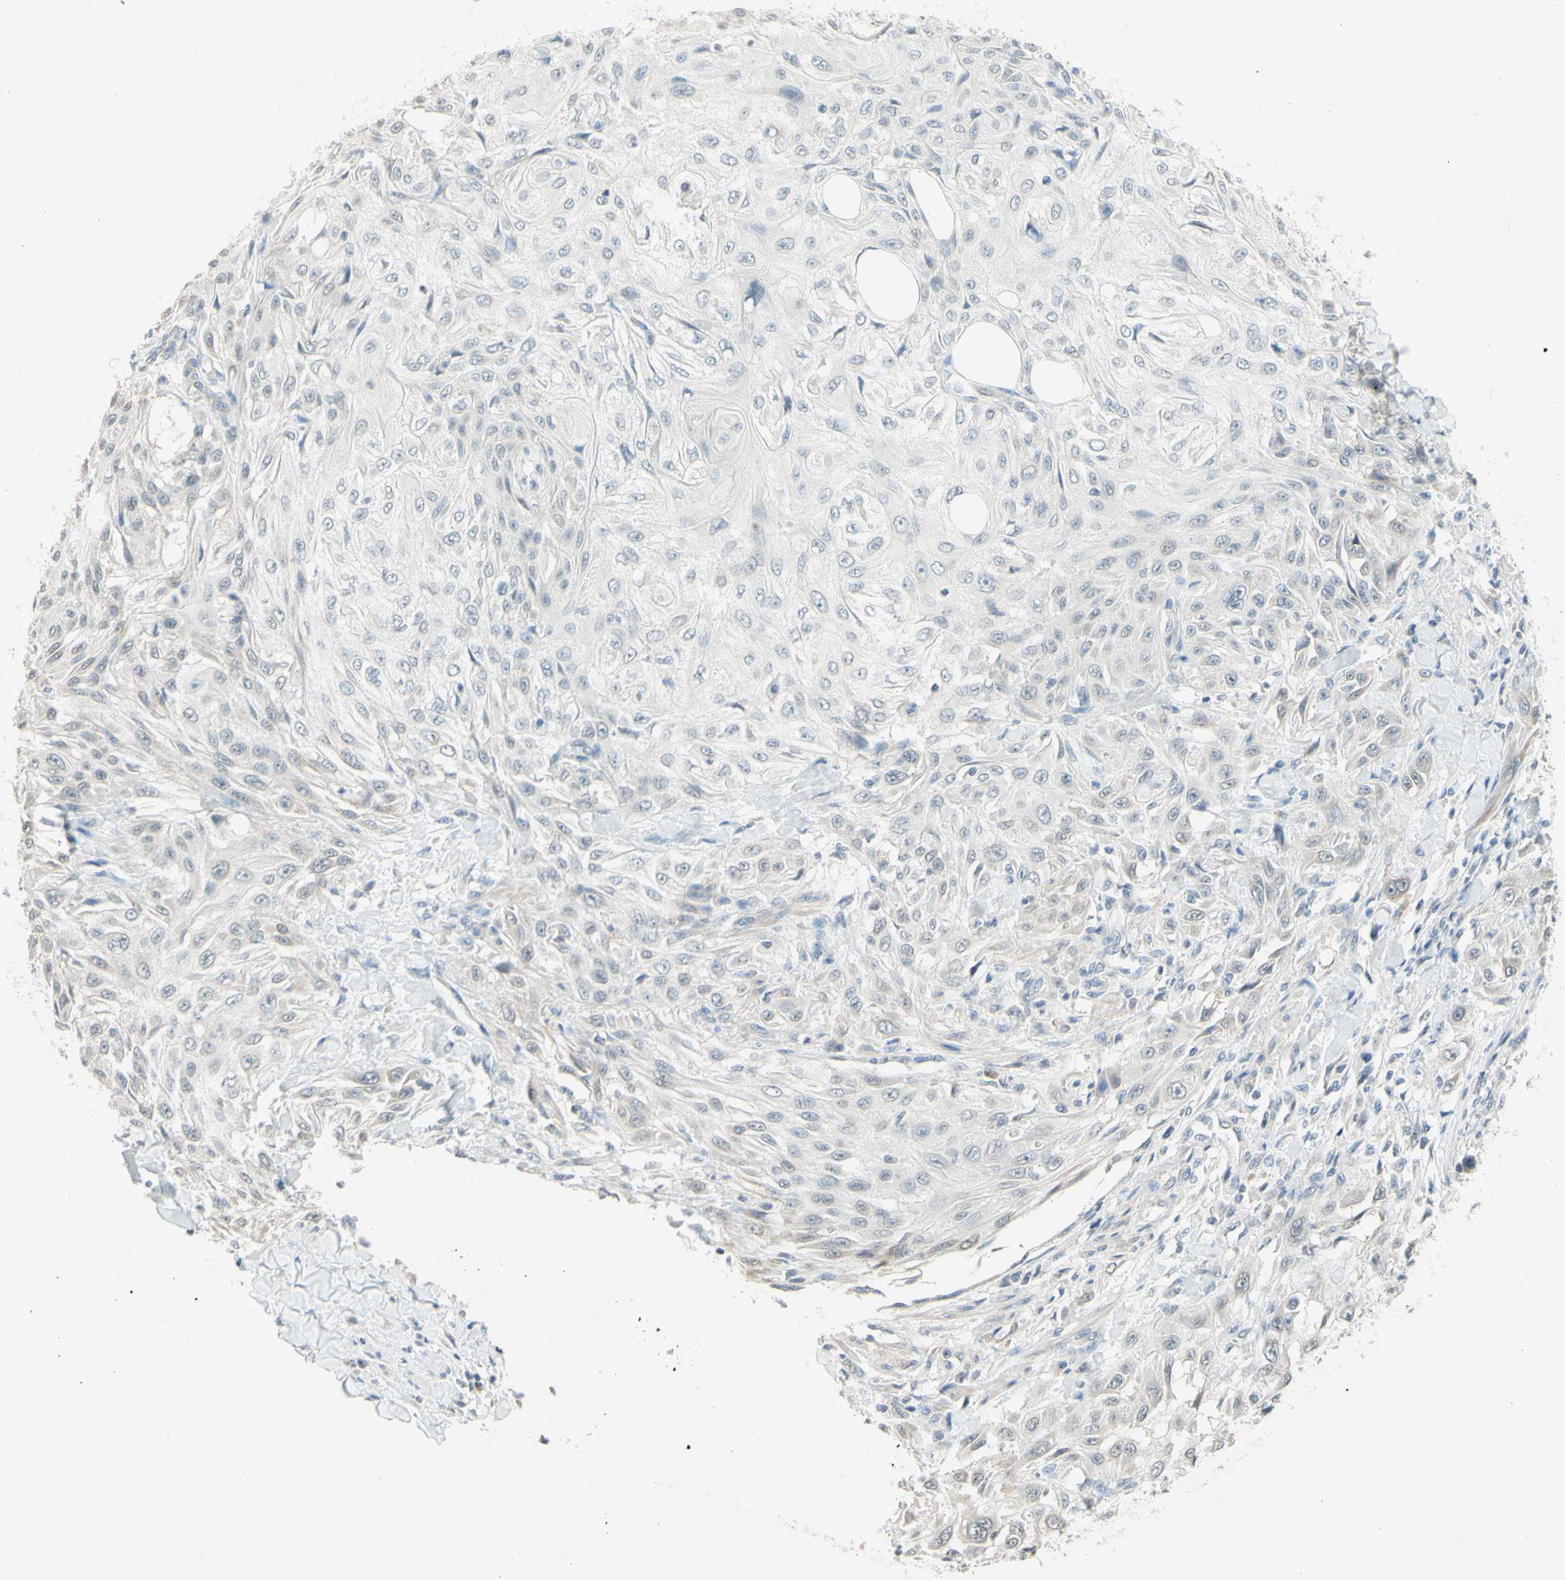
{"staining": {"intensity": "weak", "quantity": "<25%", "location": "cytoplasmic/membranous"}, "tissue": "skin cancer", "cell_type": "Tumor cells", "image_type": "cancer", "snomed": [{"axis": "morphology", "description": "Squamous cell carcinoma, NOS"}, {"axis": "topography", "description": "Skin"}], "caption": "Skin squamous cell carcinoma was stained to show a protein in brown. There is no significant expression in tumor cells.", "gene": "MAG", "patient": {"sex": "male", "age": 75}}